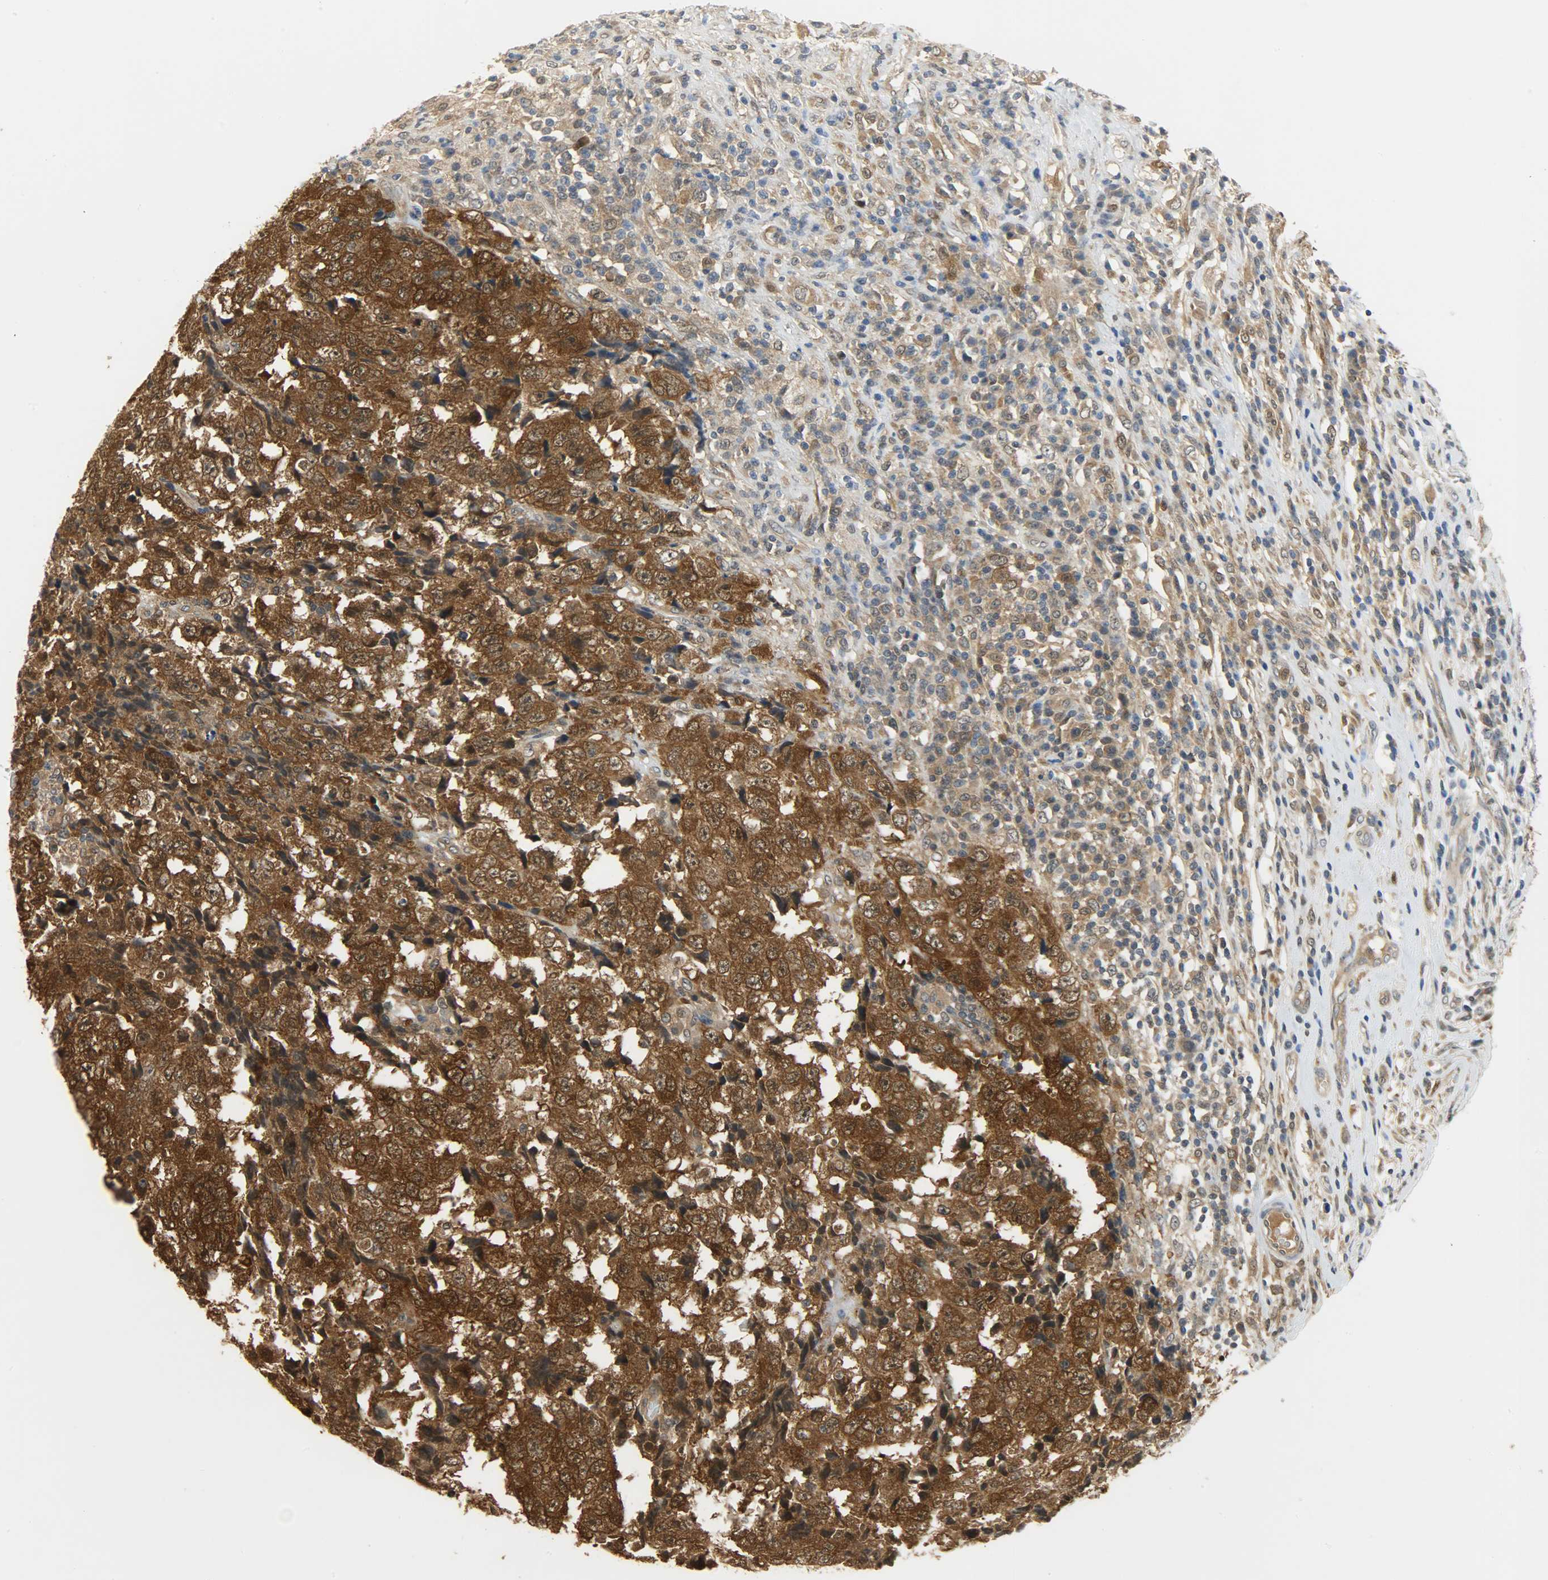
{"staining": {"intensity": "strong", "quantity": ">75%", "location": "cytoplasmic/membranous,nuclear"}, "tissue": "testis cancer", "cell_type": "Tumor cells", "image_type": "cancer", "snomed": [{"axis": "morphology", "description": "Necrosis, NOS"}, {"axis": "morphology", "description": "Carcinoma, Embryonal, NOS"}, {"axis": "topography", "description": "Testis"}], "caption": "This is a micrograph of immunohistochemistry staining of testis embryonal carcinoma, which shows strong expression in the cytoplasmic/membranous and nuclear of tumor cells.", "gene": "EIF4EBP1", "patient": {"sex": "male", "age": 19}}